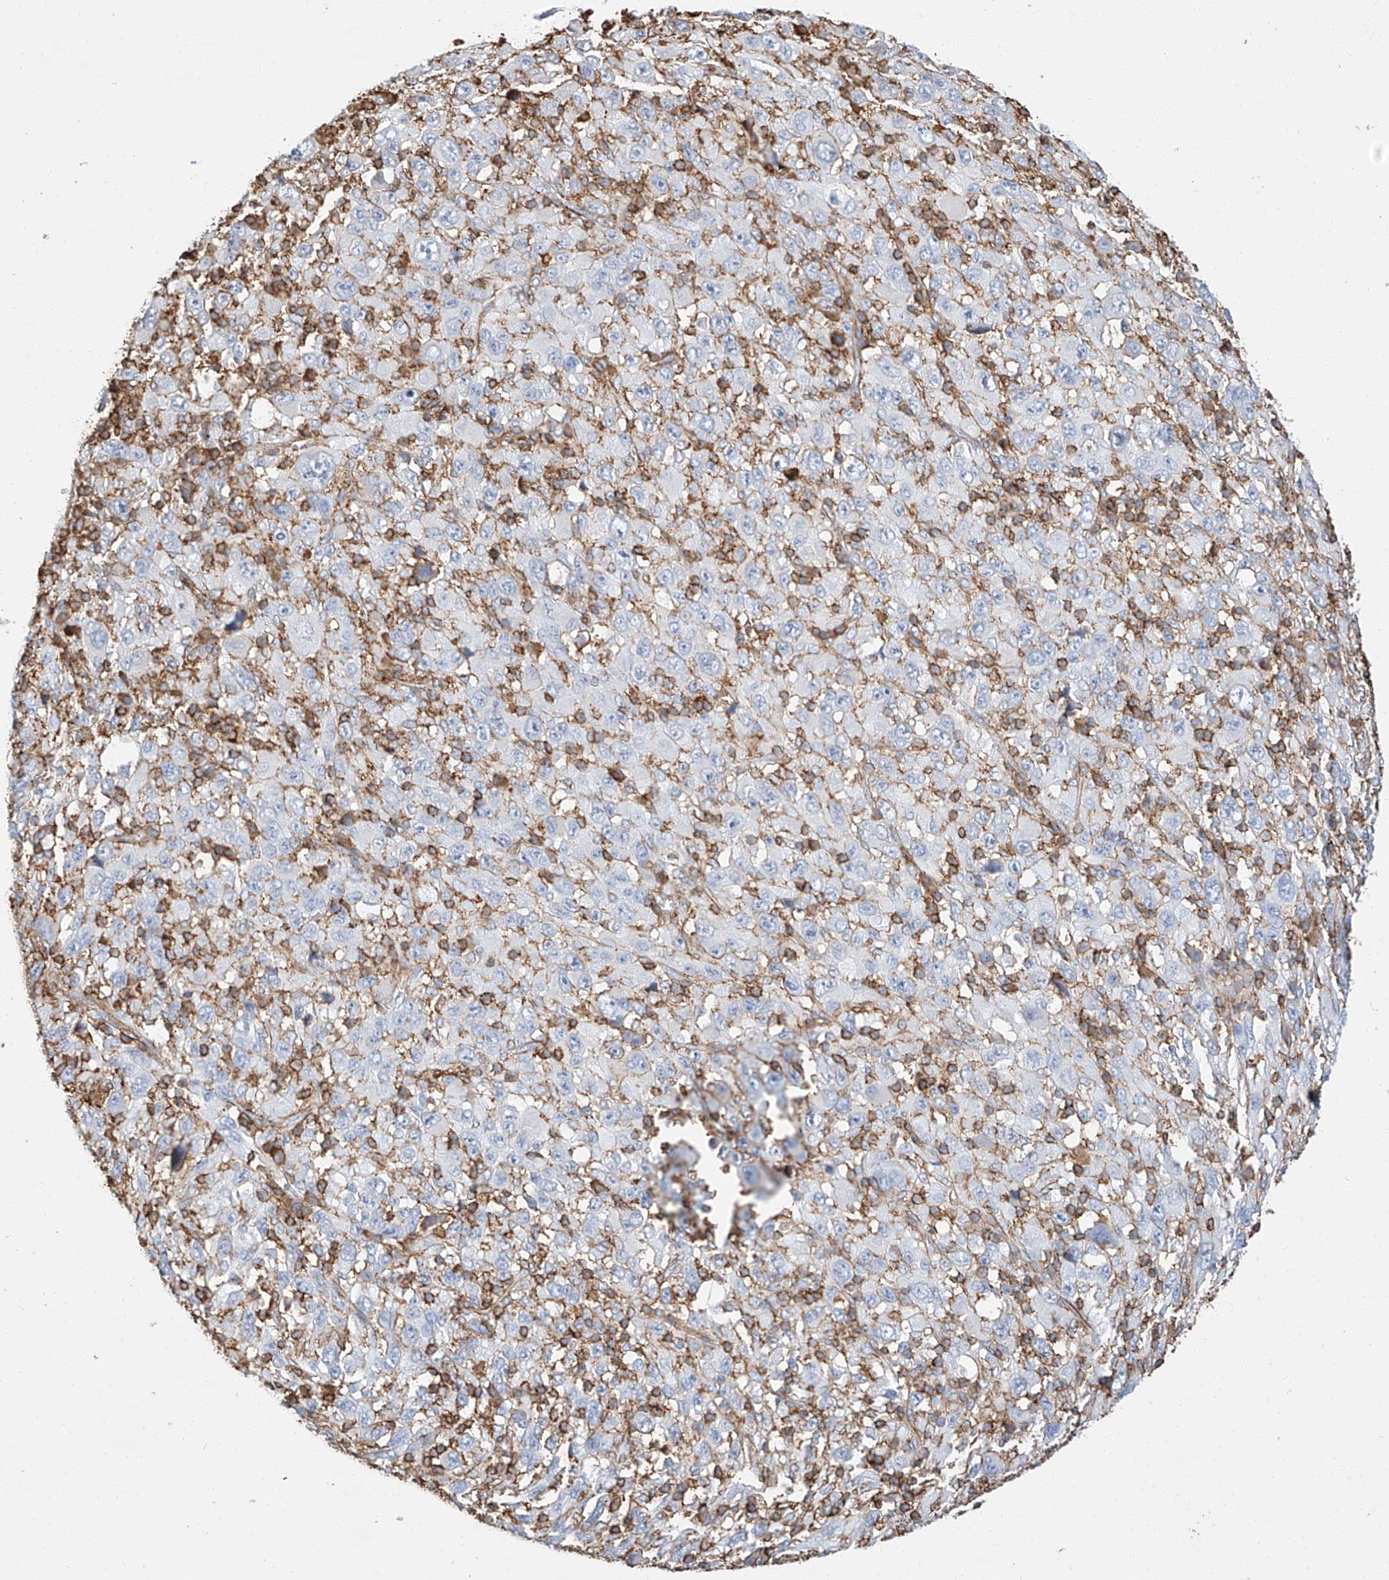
{"staining": {"intensity": "negative", "quantity": "none", "location": "none"}, "tissue": "melanoma", "cell_type": "Tumor cells", "image_type": "cancer", "snomed": [{"axis": "morphology", "description": "Malignant melanoma, Metastatic site"}, {"axis": "topography", "description": "Skin"}], "caption": "Immunohistochemical staining of human melanoma exhibits no significant expression in tumor cells.", "gene": "WFS1", "patient": {"sex": "female", "age": 56}}